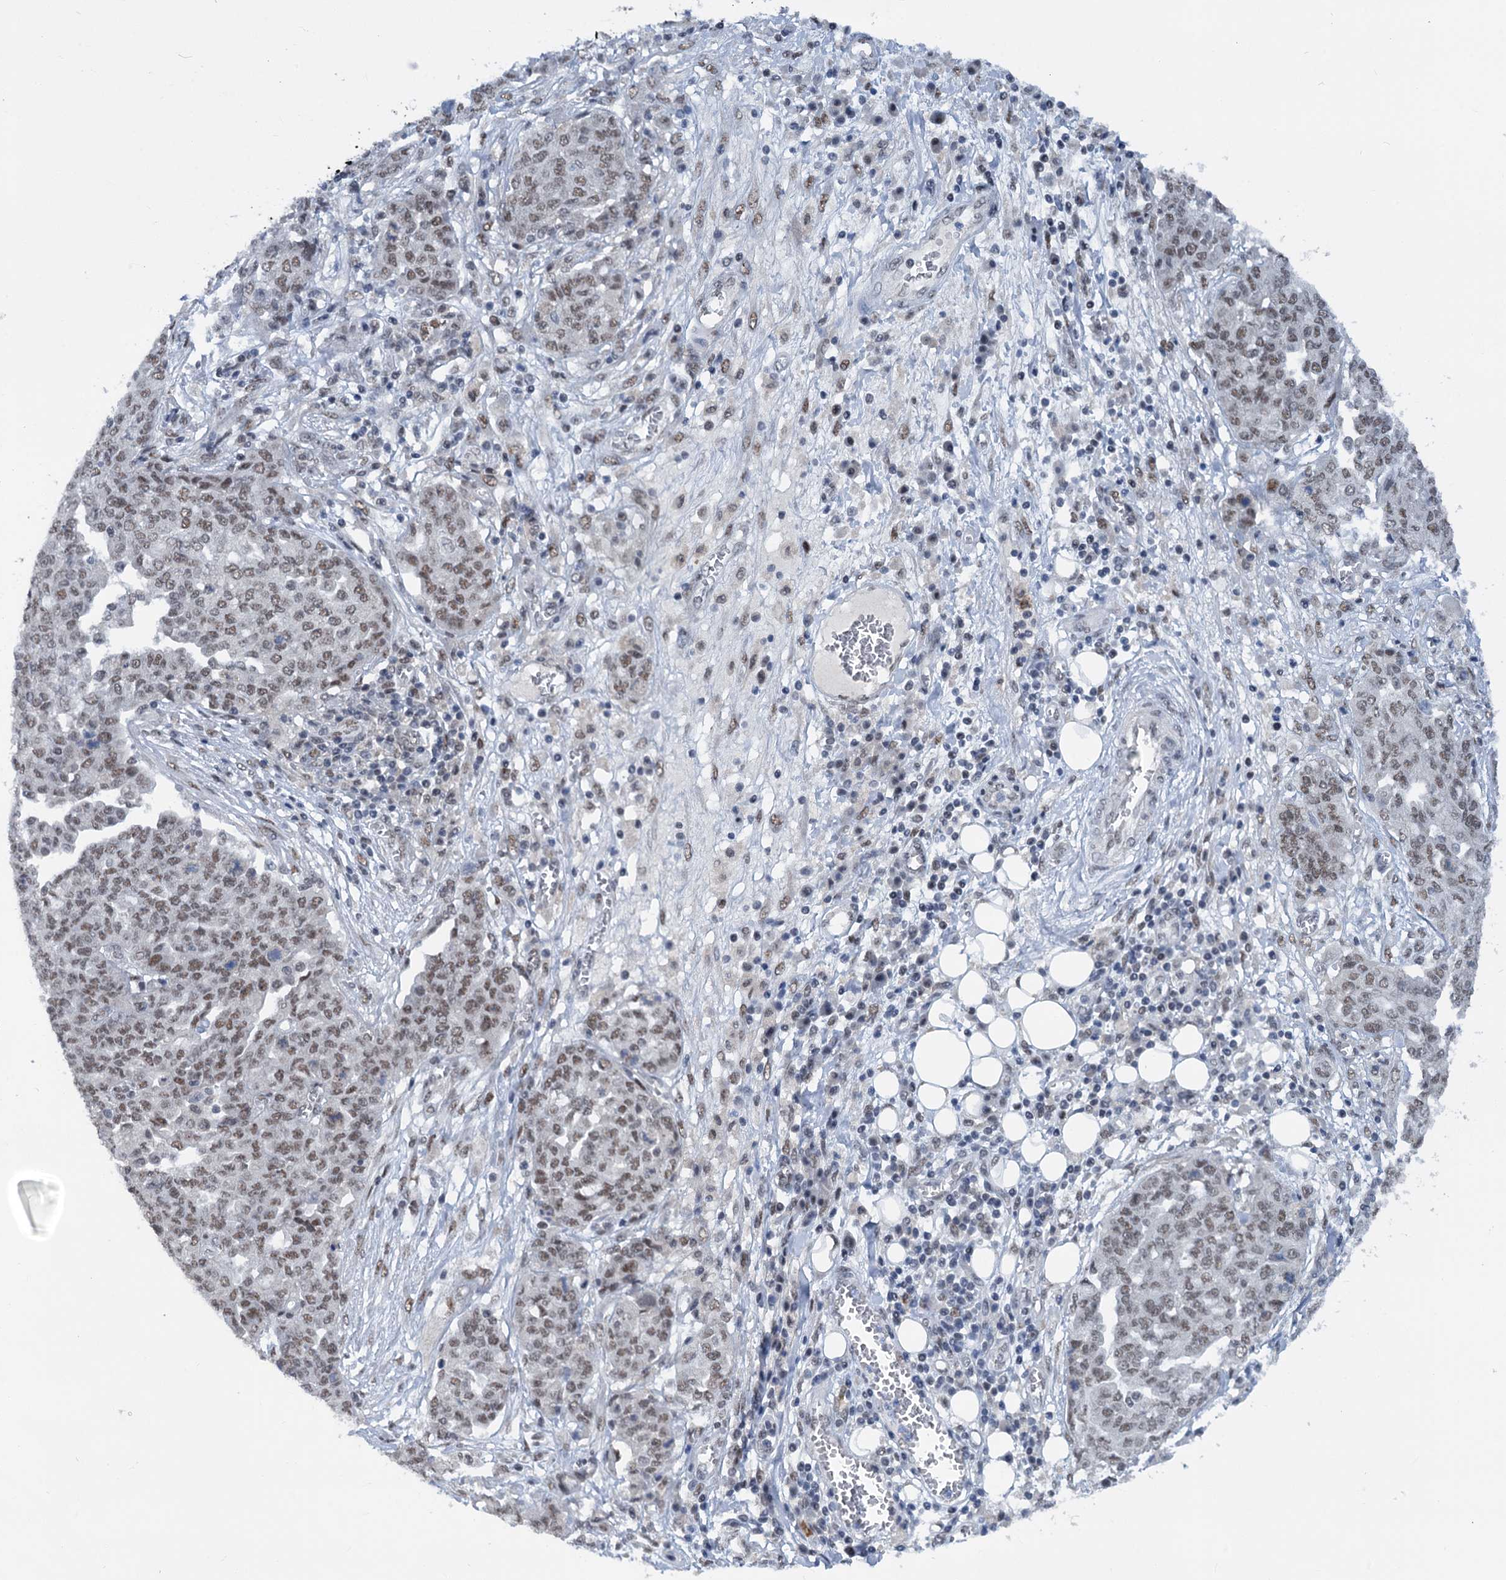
{"staining": {"intensity": "weak", "quantity": "25%-75%", "location": "nuclear"}, "tissue": "ovarian cancer", "cell_type": "Tumor cells", "image_type": "cancer", "snomed": [{"axis": "morphology", "description": "Cystadenocarcinoma, serous, NOS"}, {"axis": "topography", "description": "Soft tissue"}, {"axis": "topography", "description": "Ovary"}], "caption": "Weak nuclear expression is seen in approximately 25%-75% of tumor cells in ovarian cancer.", "gene": "PHF8", "patient": {"sex": "female", "age": 57}}